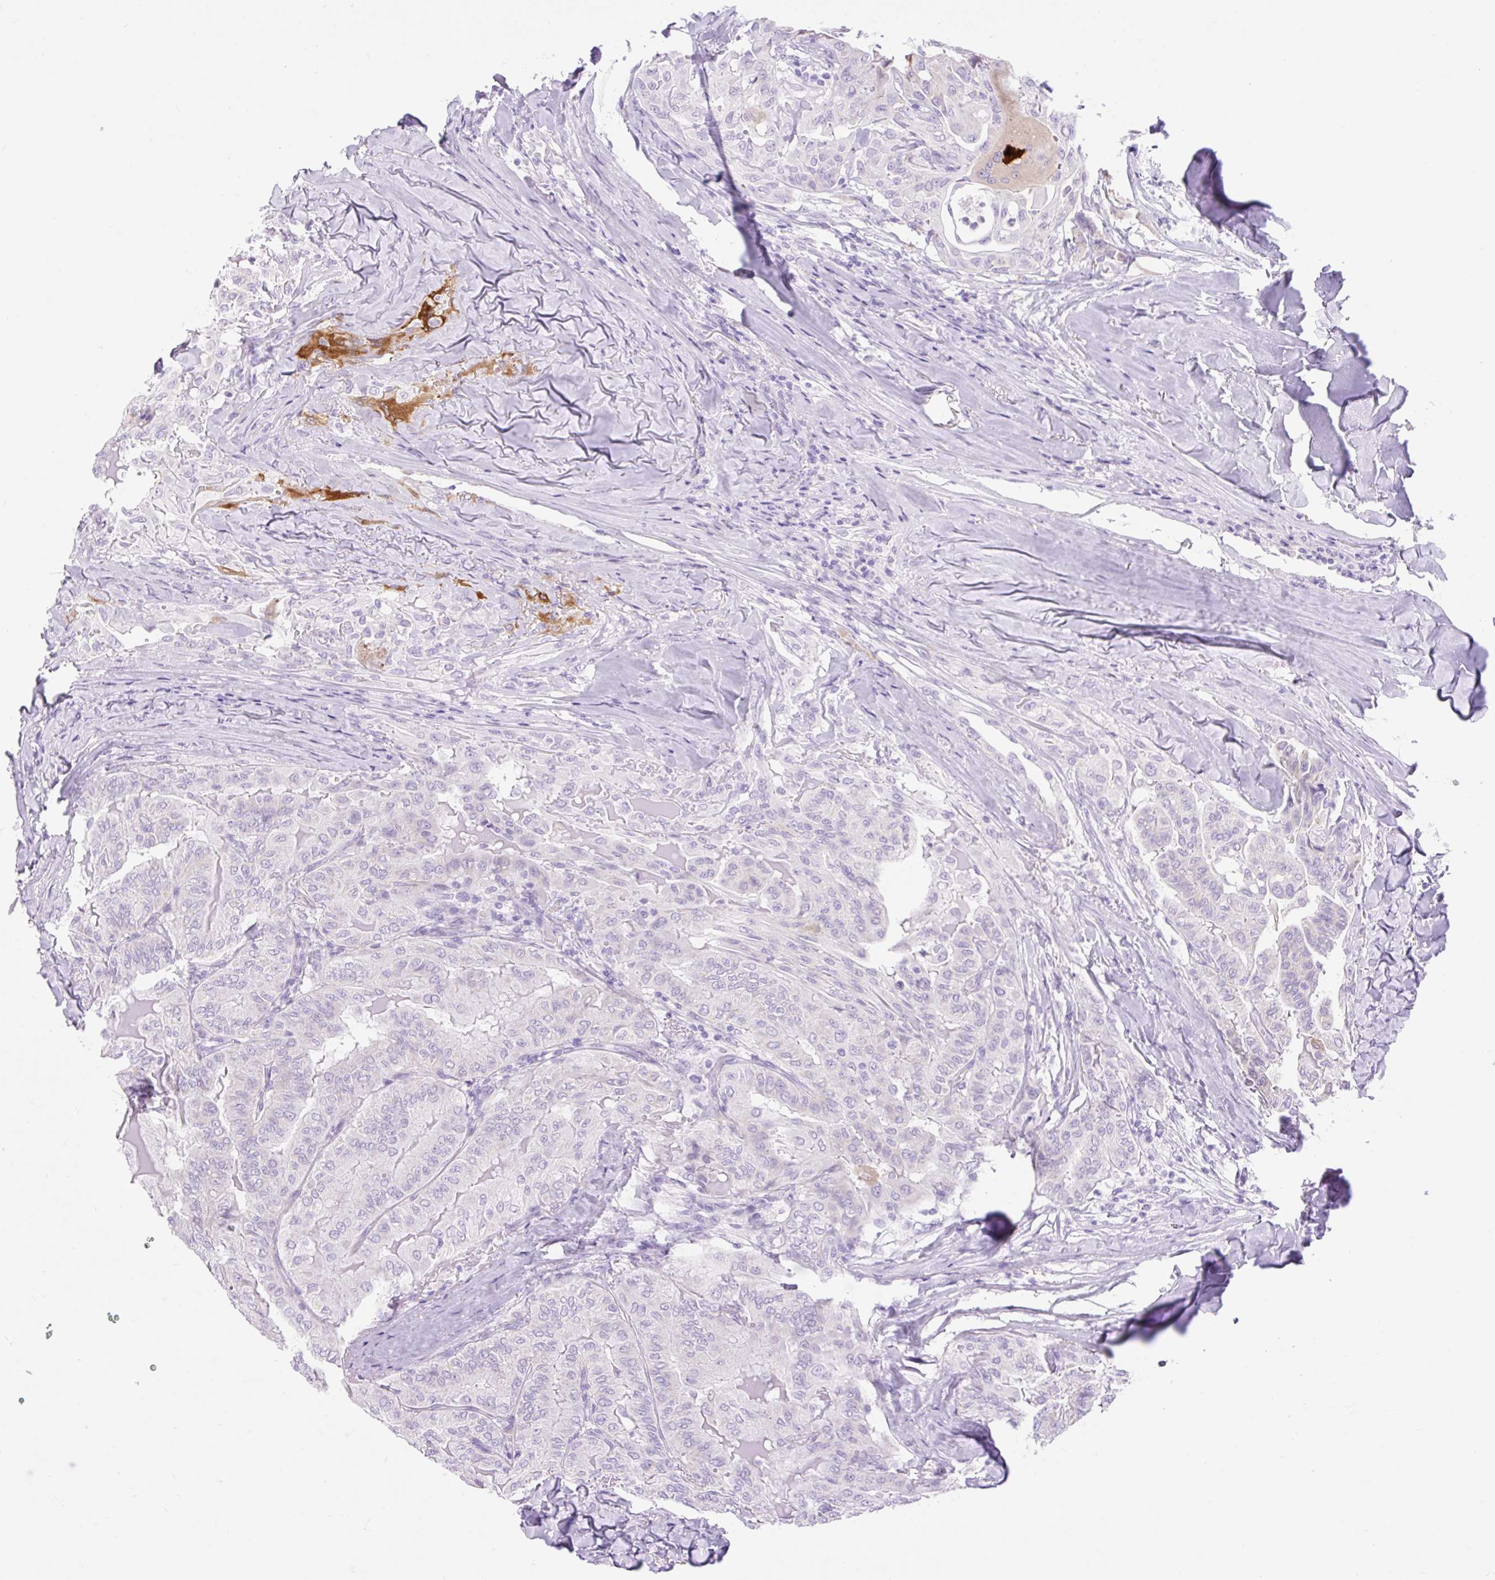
{"staining": {"intensity": "negative", "quantity": "none", "location": "none"}, "tissue": "thyroid cancer", "cell_type": "Tumor cells", "image_type": "cancer", "snomed": [{"axis": "morphology", "description": "Papillary adenocarcinoma, NOS"}, {"axis": "topography", "description": "Thyroid gland"}], "caption": "Tumor cells are negative for protein expression in human thyroid papillary adenocarcinoma.", "gene": "SLC25A40", "patient": {"sex": "female", "age": 68}}